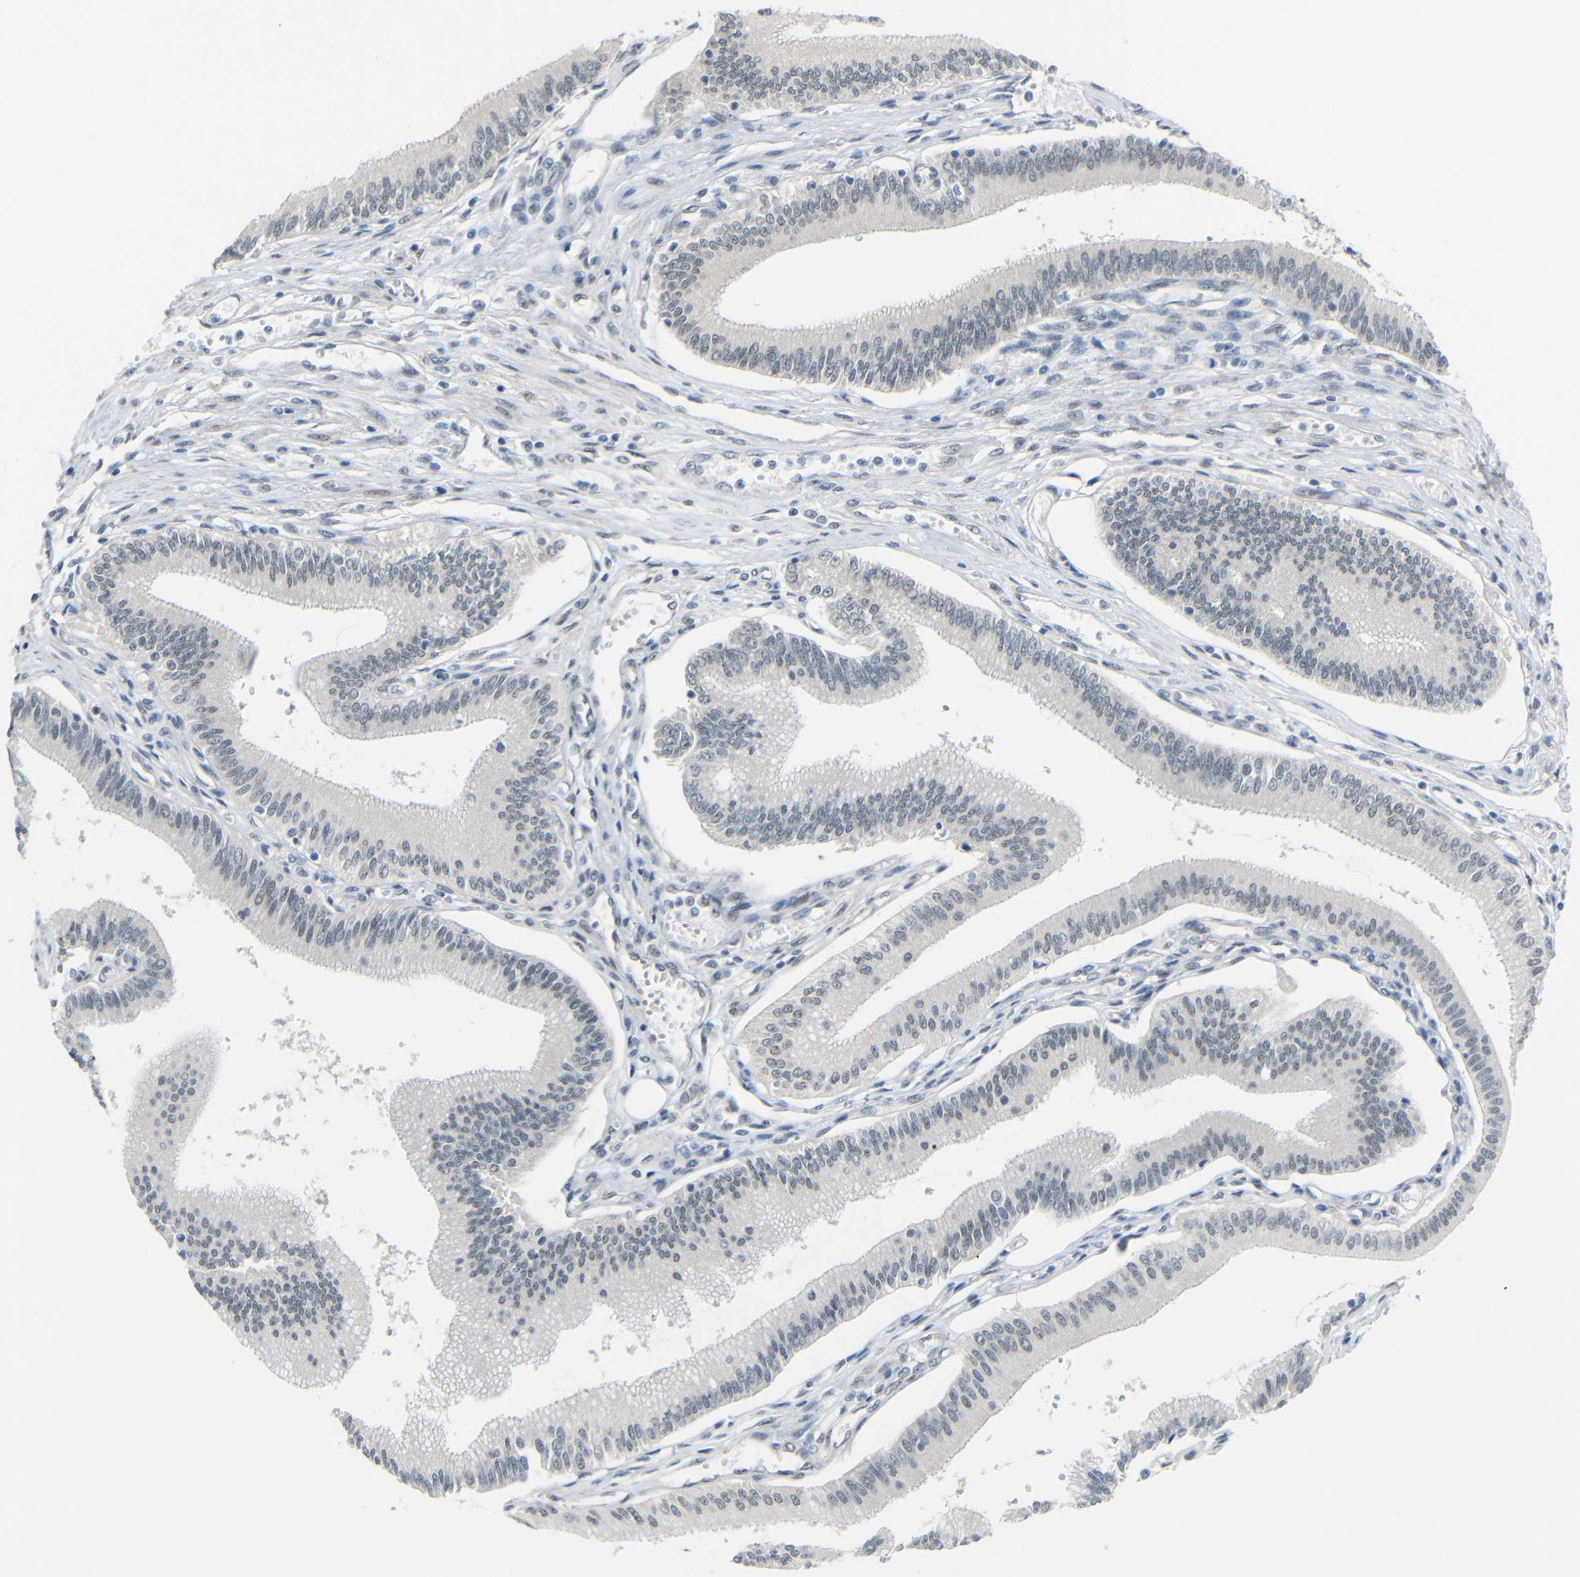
{"staining": {"intensity": "negative", "quantity": "none", "location": "none"}, "tissue": "pancreatic cancer", "cell_type": "Tumor cells", "image_type": "cancer", "snomed": [{"axis": "morphology", "description": "Adenocarcinoma, NOS"}, {"axis": "topography", "description": "Pancreas"}], "caption": "Pancreatic cancer (adenocarcinoma) stained for a protein using immunohistochemistry reveals no expression tumor cells.", "gene": "GPR158", "patient": {"sex": "male", "age": 56}}